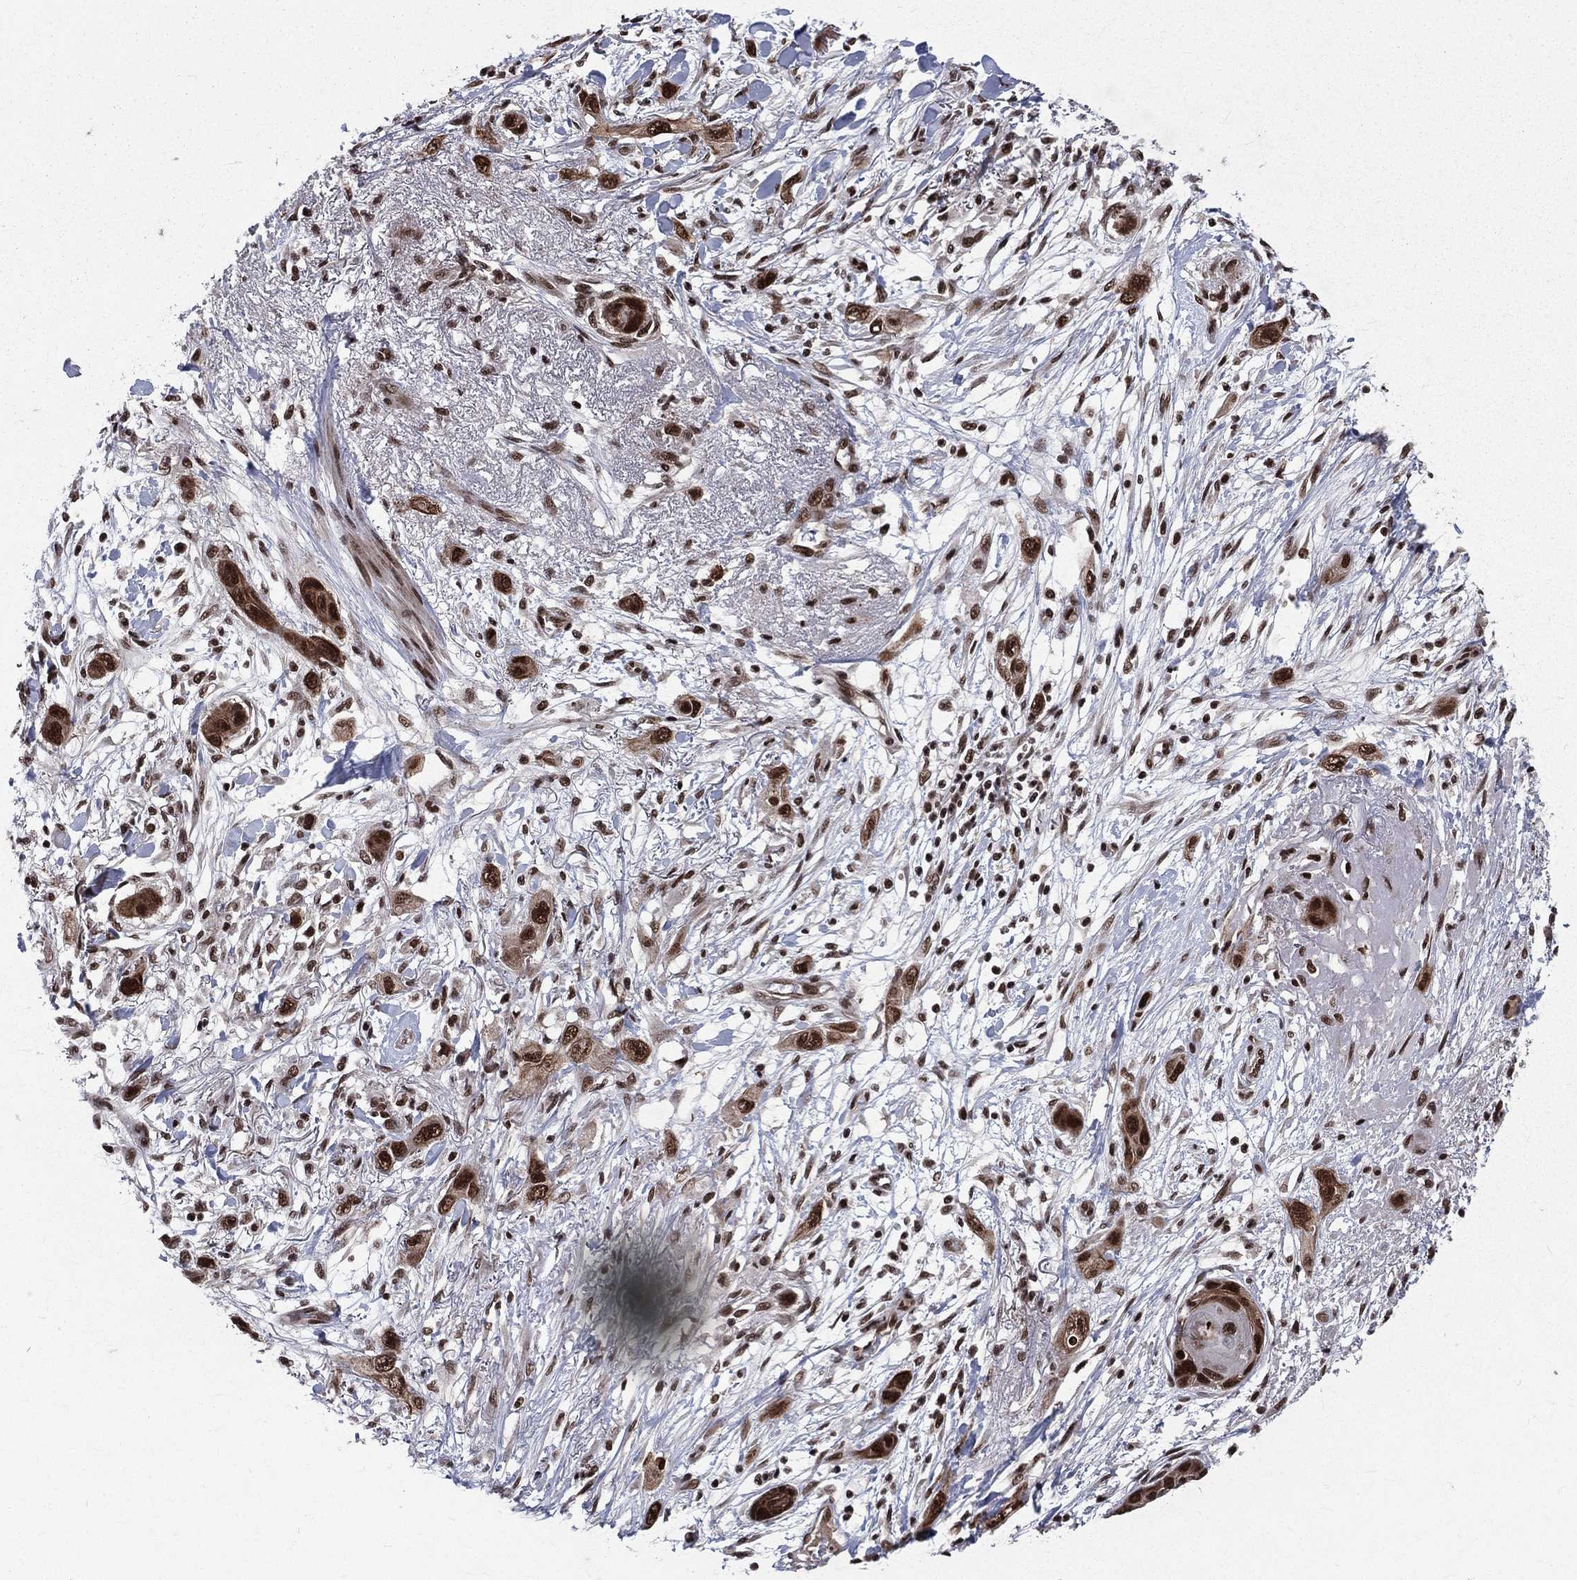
{"staining": {"intensity": "strong", "quantity": ">75%", "location": "nuclear"}, "tissue": "skin cancer", "cell_type": "Tumor cells", "image_type": "cancer", "snomed": [{"axis": "morphology", "description": "Squamous cell carcinoma, NOS"}, {"axis": "topography", "description": "Skin"}], "caption": "A brown stain highlights strong nuclear positivity of a protein in squamous cell carcinoma (skin) tumor cells. (brown staining indicates protein expression, while blue staining denotes nuclei).", "gene": "SMC3", "patient": {"sex": "male", "age": 79}}